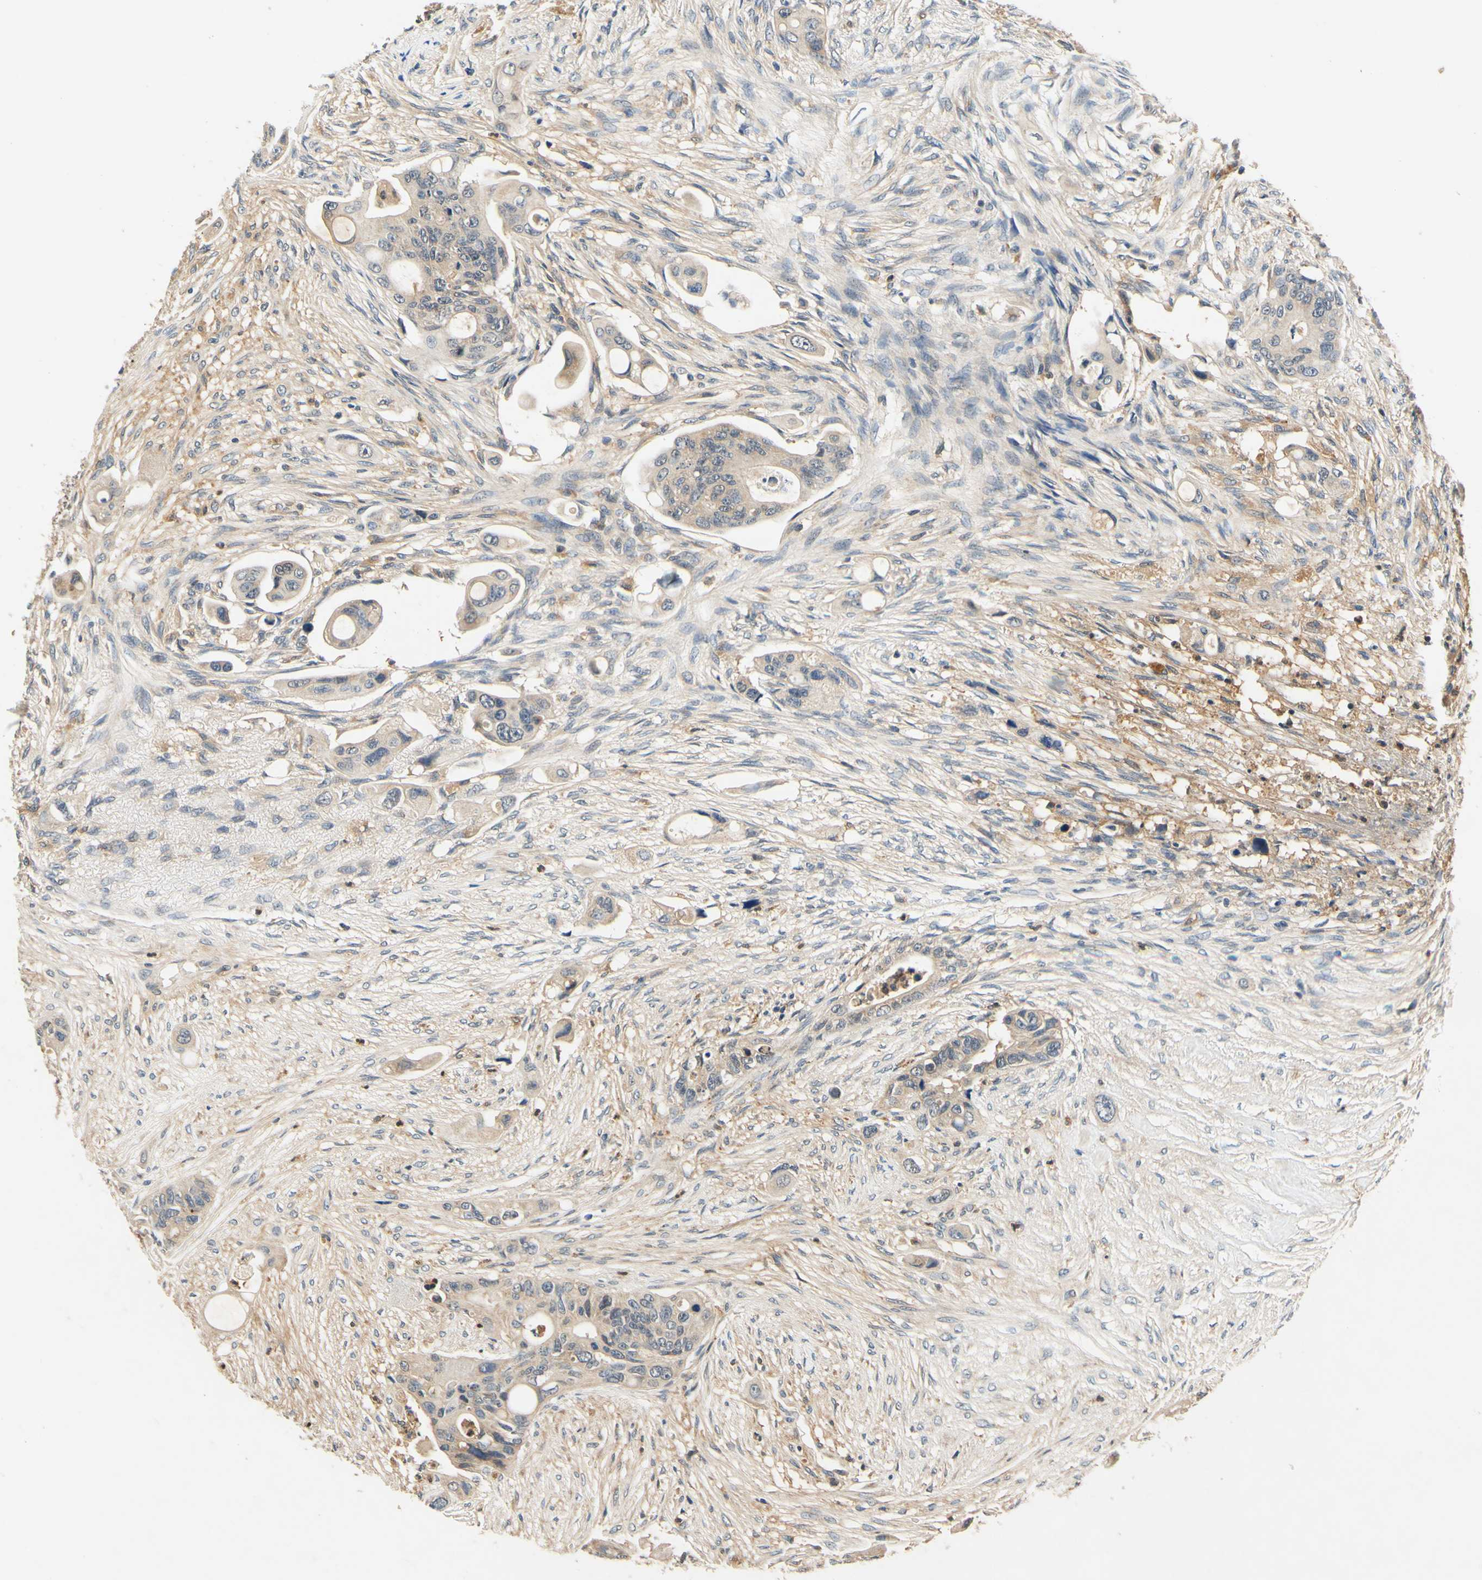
{"staining": {"intensity": "weak", "quantity": ">75%", "location": "cytoplasmic/membranous"}, "tissue": "colorectal cancer", "cell_type": "Tumor cells", "image_type": "cancer", "snomed": [{"axis": "morphology", "description": "Adenocarcinoma, NOS"}, {"axis": "topography", "description": "Colon"}], "caption": "Tumor cells show low levels of weak cytoplasmic/membranous expression in about >75% of cells in colorectal cancer. The staining was performed using DAB (3,3'-diaminobenzidine), with brown indicating positive protein expression. Nuclei are stained blue with hematoxylin.", "gene": "PLA2G4A", "patient": {"sex": "female", "age": 57}}